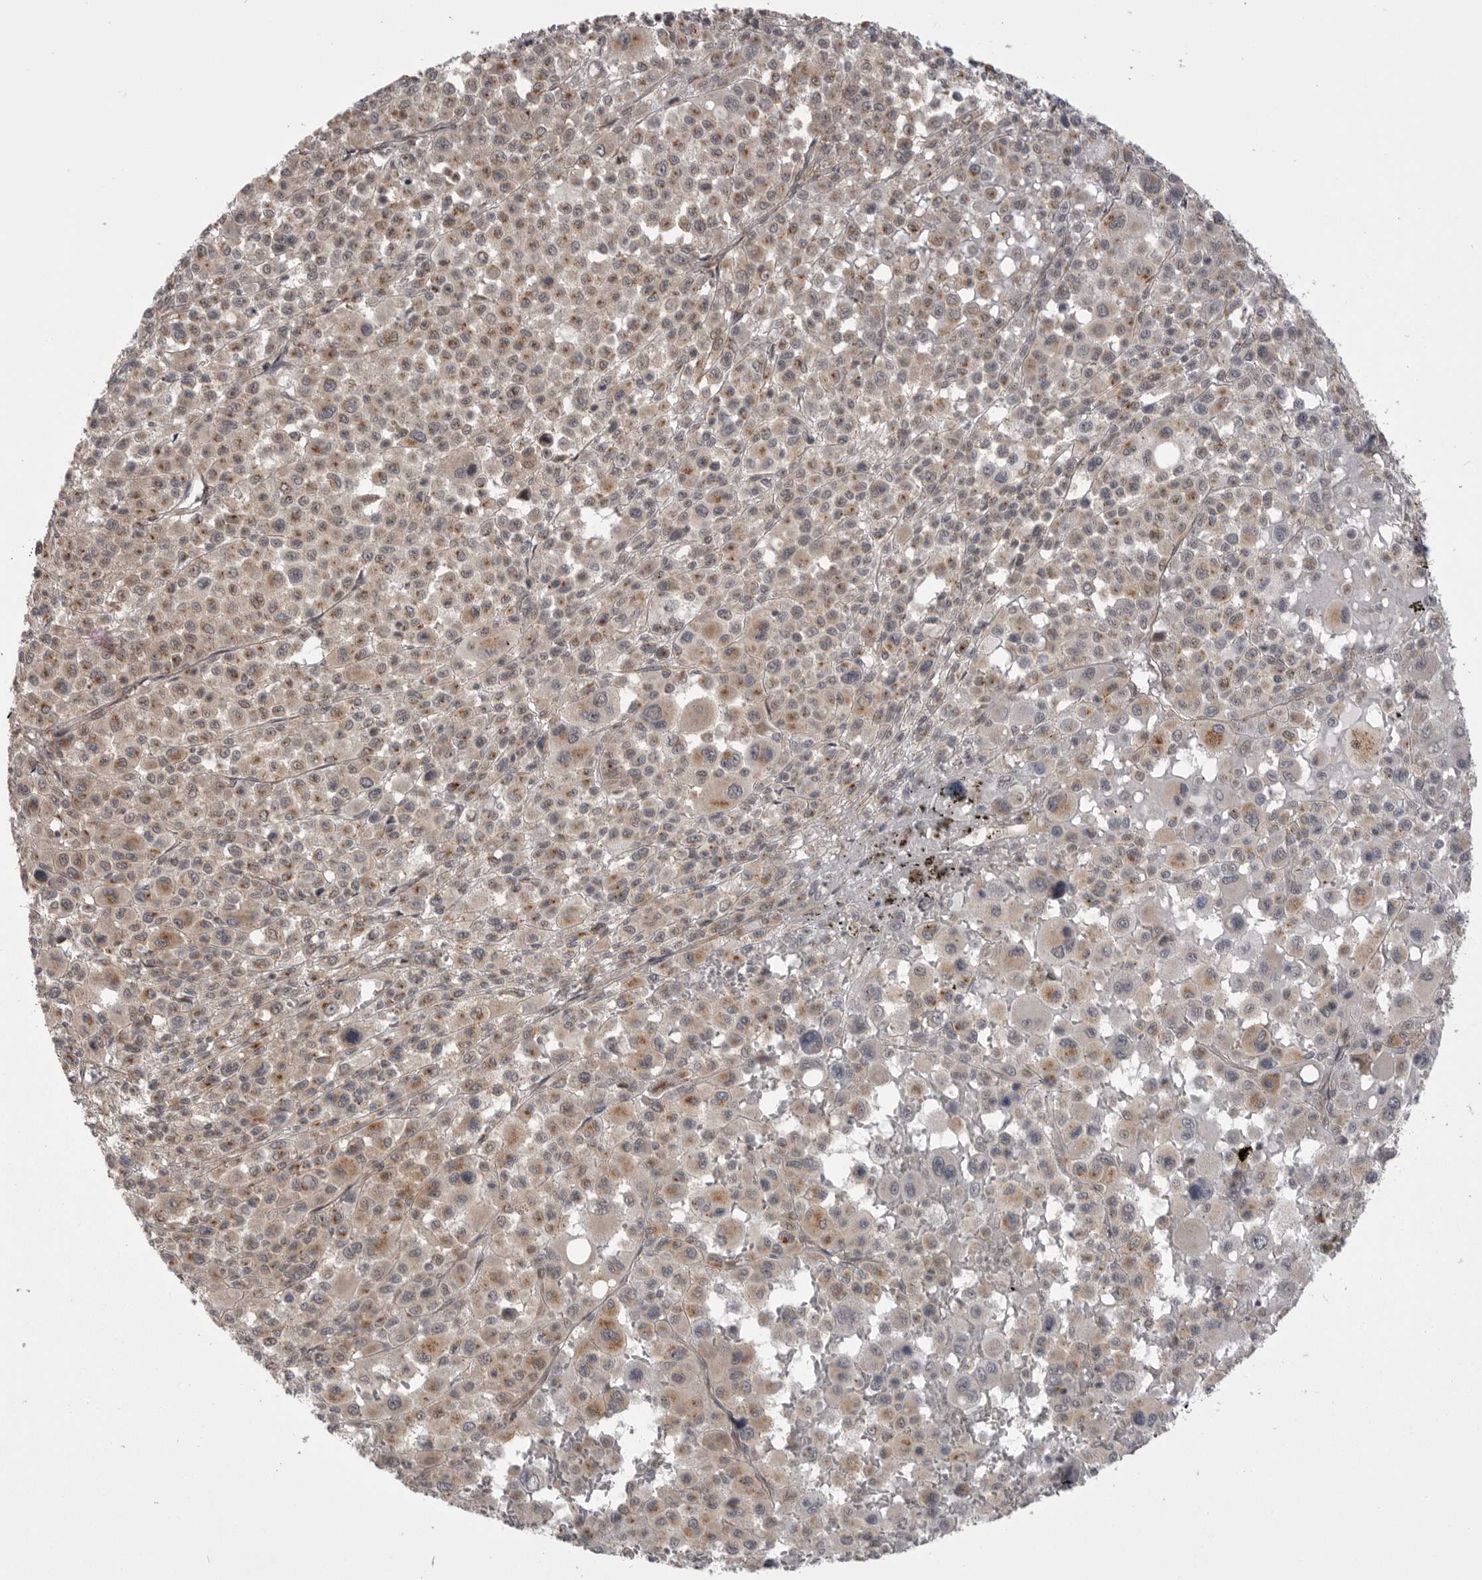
{"staining": {"intensity": "weak", "quantity": ">75%", "location": "cytoplasmic/membranous"}, "tissue": "melanoma", "cell_type": "Tumor cells", "image_type": "cancer", "snomed": [{"axis": "morphology", "description": "Malignant melanoma, Metastatic site"}, {"axis": "topography", "description": "Skin"}], "caption": "High-magnification brightfield microscopy of malignant melanoma (metastatic site) stained with DAB (3,3'-diaminobenzidine) (brown) and counterstained with hematoxylin (blue). tumor cells exhibit weak cytoplasmic/membranous staining is seen in approximately>75% of cells. The protein of interest is stained brown, and the nuclei are stained in blue (DAB (3,3'-diaminobenzidine) IHC with brightfield microscopy, high magnification).", "gene": "PDCL", "patient": {"sex": "female", "age": 74}}